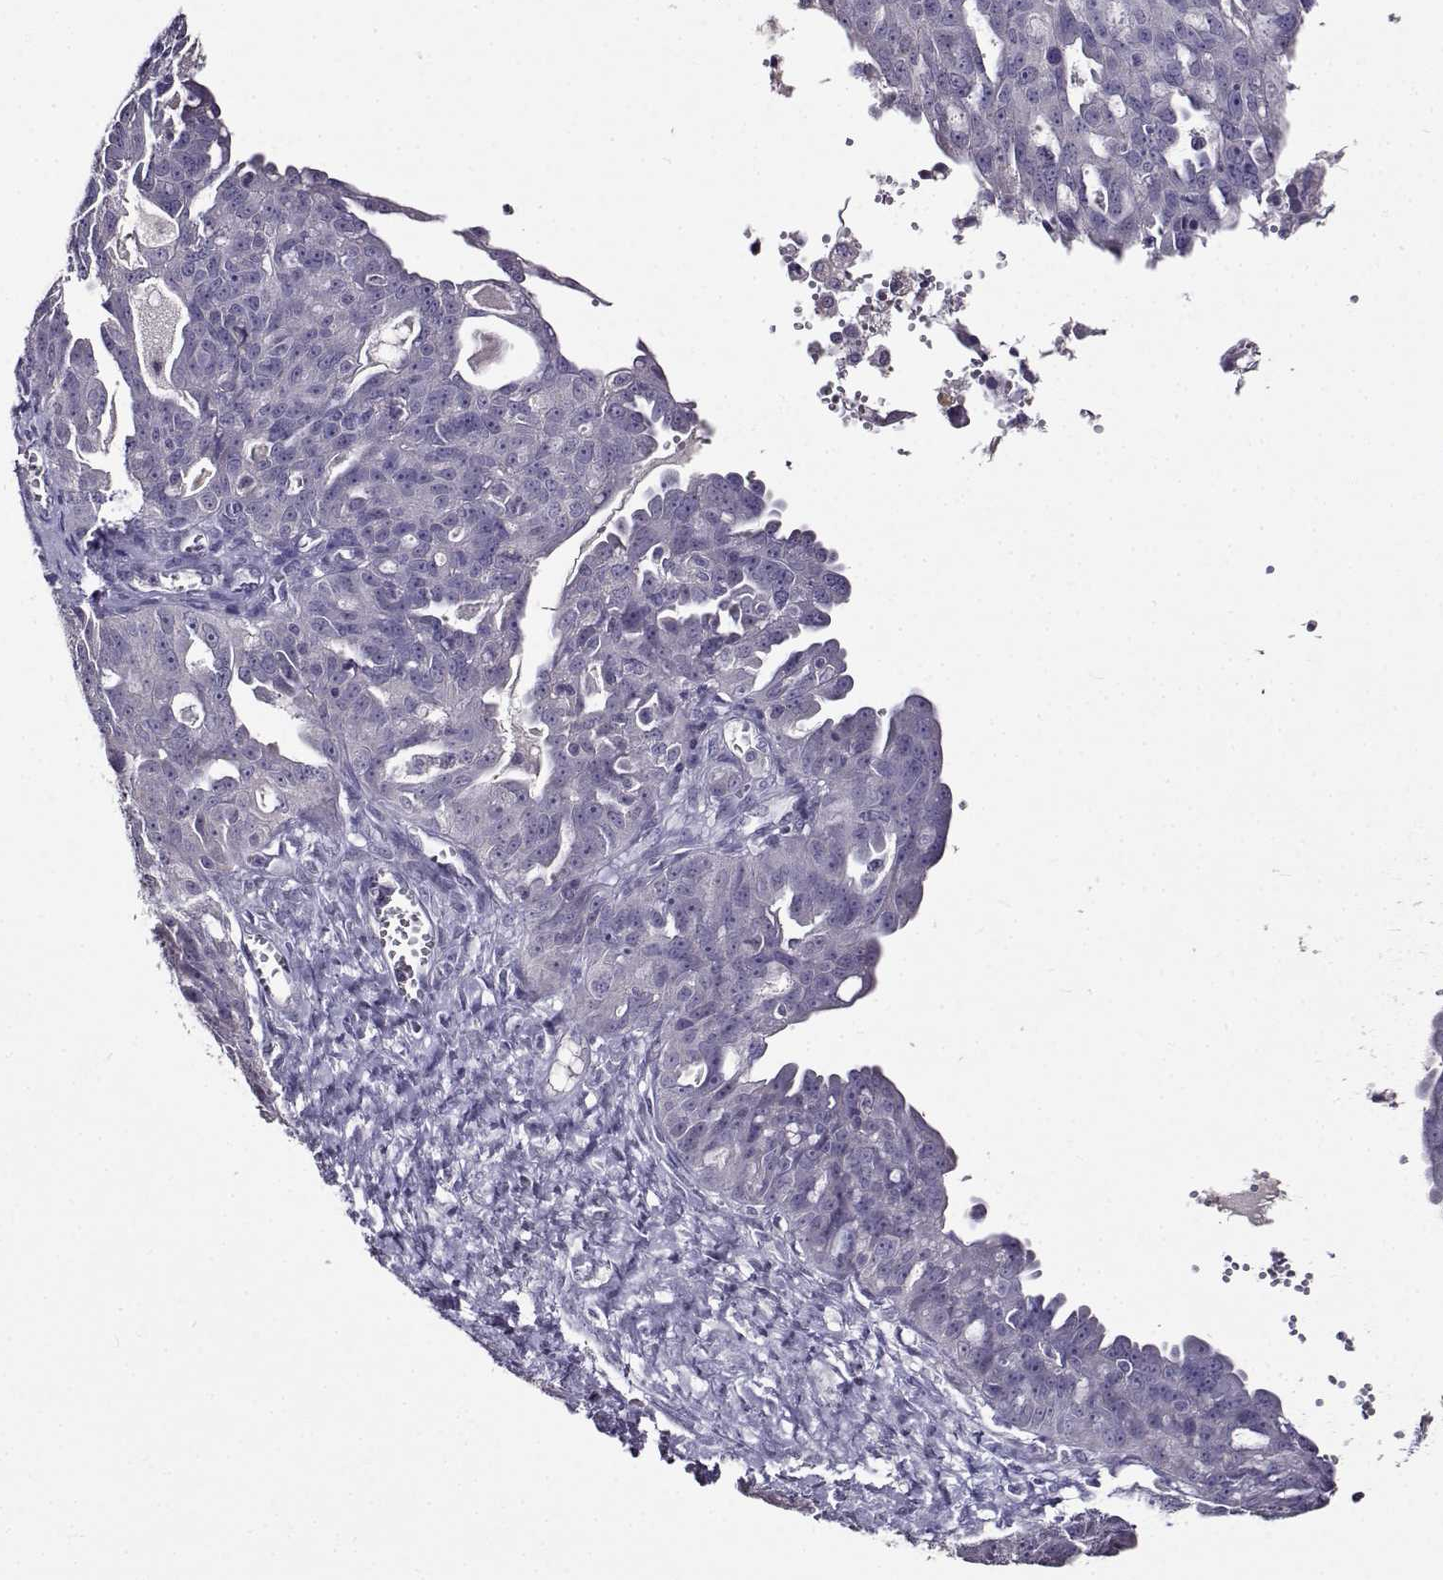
{"staining": {"intensity": "negative", "quantity": "none", "location": "none"}, "tissue": "ovarian cancer", "cell_type": "Tumor cells", "image_type": "cancer", "snomed": [{"axis": "morphology", "description": "Carcinoma, endometroid"}, {"axis": "topography", "description": "Ovary"}], "caption": "Immunohistochemical staining of human ovarian cancer shows no significant positivity in tumor cells.", "gene": "PAEP", "patient": {"sex": "female", "age": 70}}